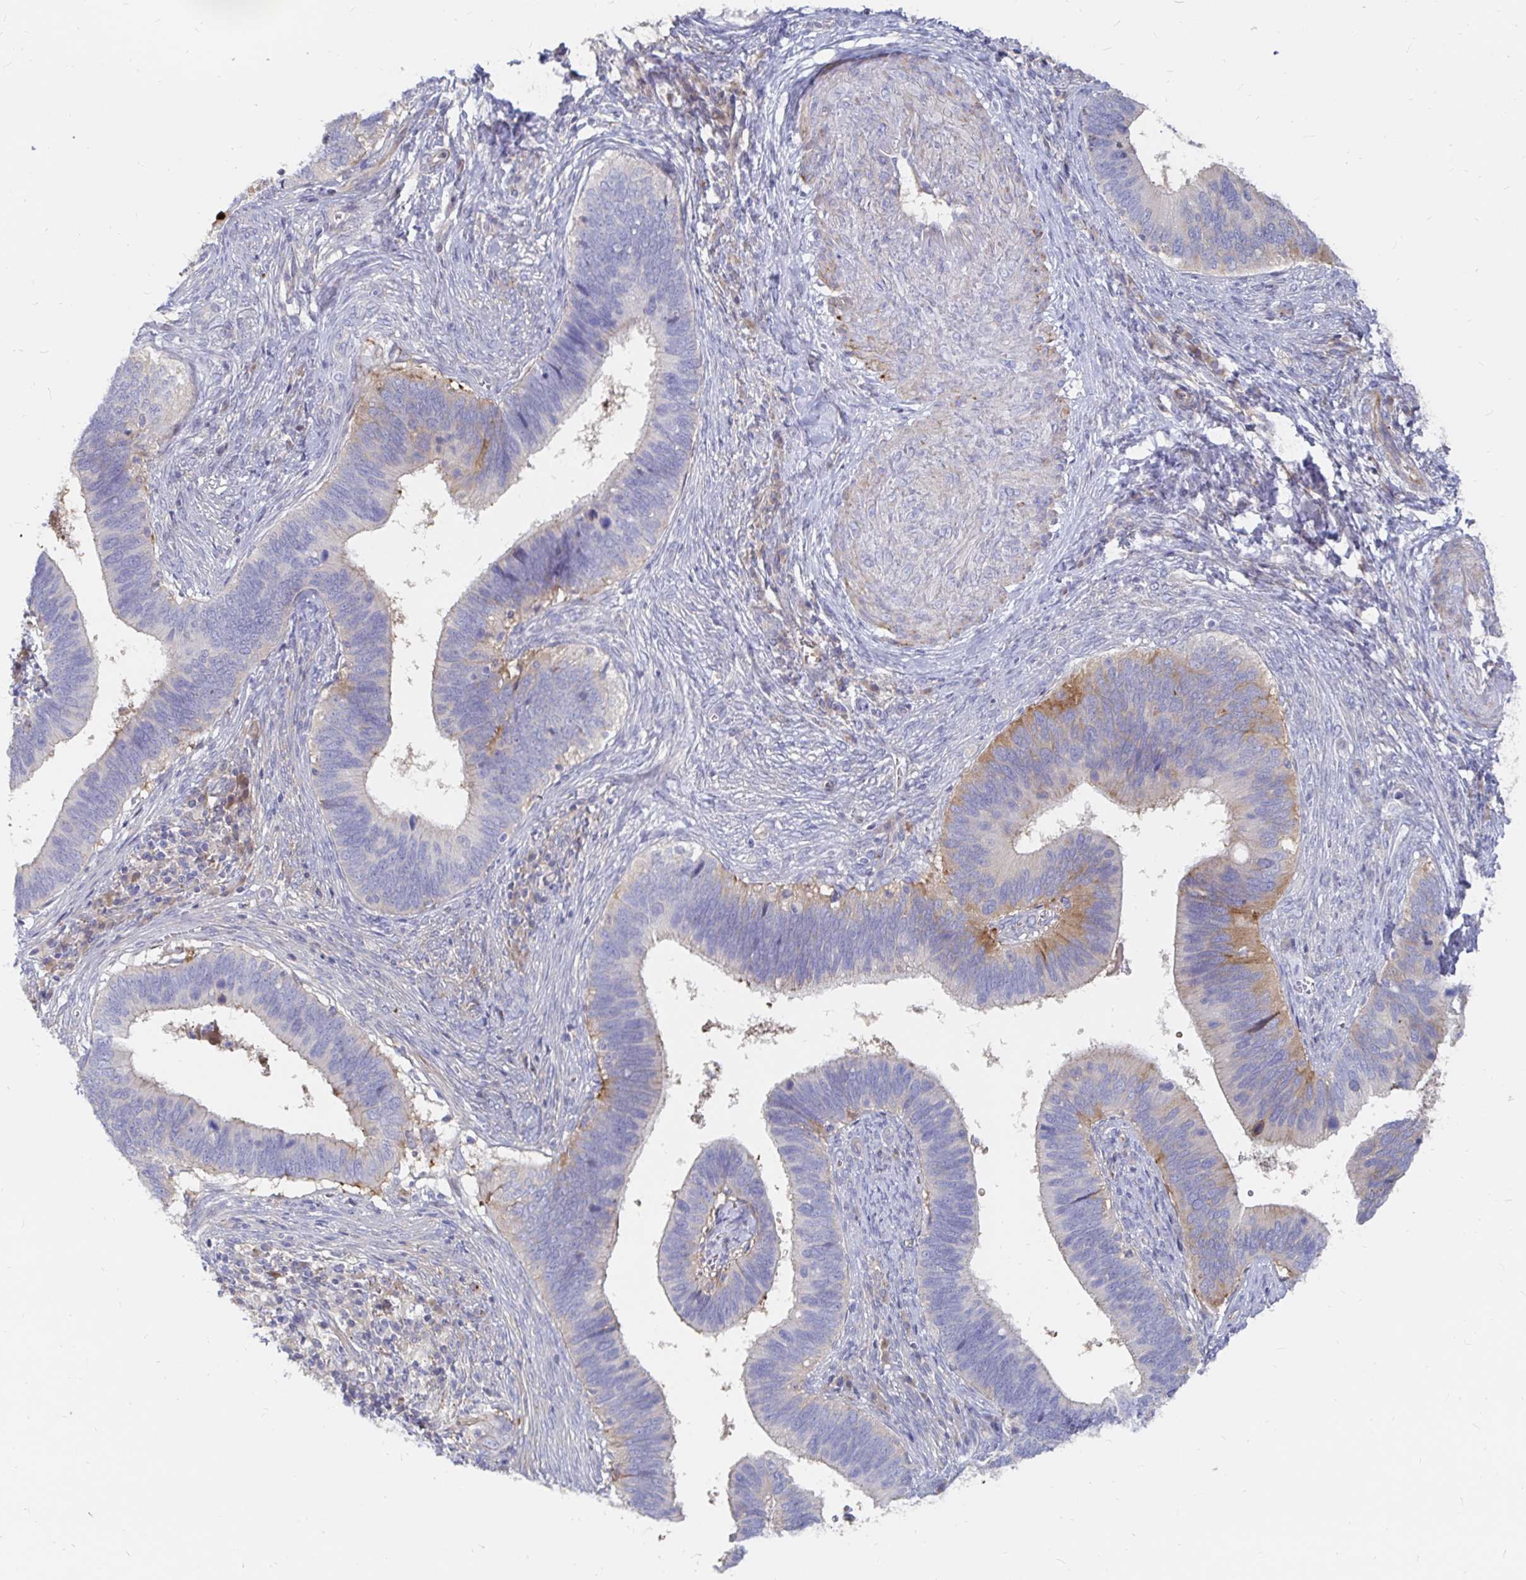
{"staining": {"intensity": "moderate", "quantity": "<25%", "location": "cytoplasmic/membranous"}, "tissue": "cervical cancer", "cell_type": "Tumor cells", "image_type": "cancer", "snomed": [{"axis": "morphology", "description": "Adenocarcinoma, NOS"}, {"axis": "topography", "description": "Cervix"}], "caption": "High-magnification brightfield microscopy of cervical cancer stained with DAB (brown) and counterstained with hematoxylin (blue). tumor cells exhibit moderate cytoplasmic/membranous expression is identified in about<25% of cells.", "gene": "KCTD19", "patient": {"sex": "female", "age": 42}}